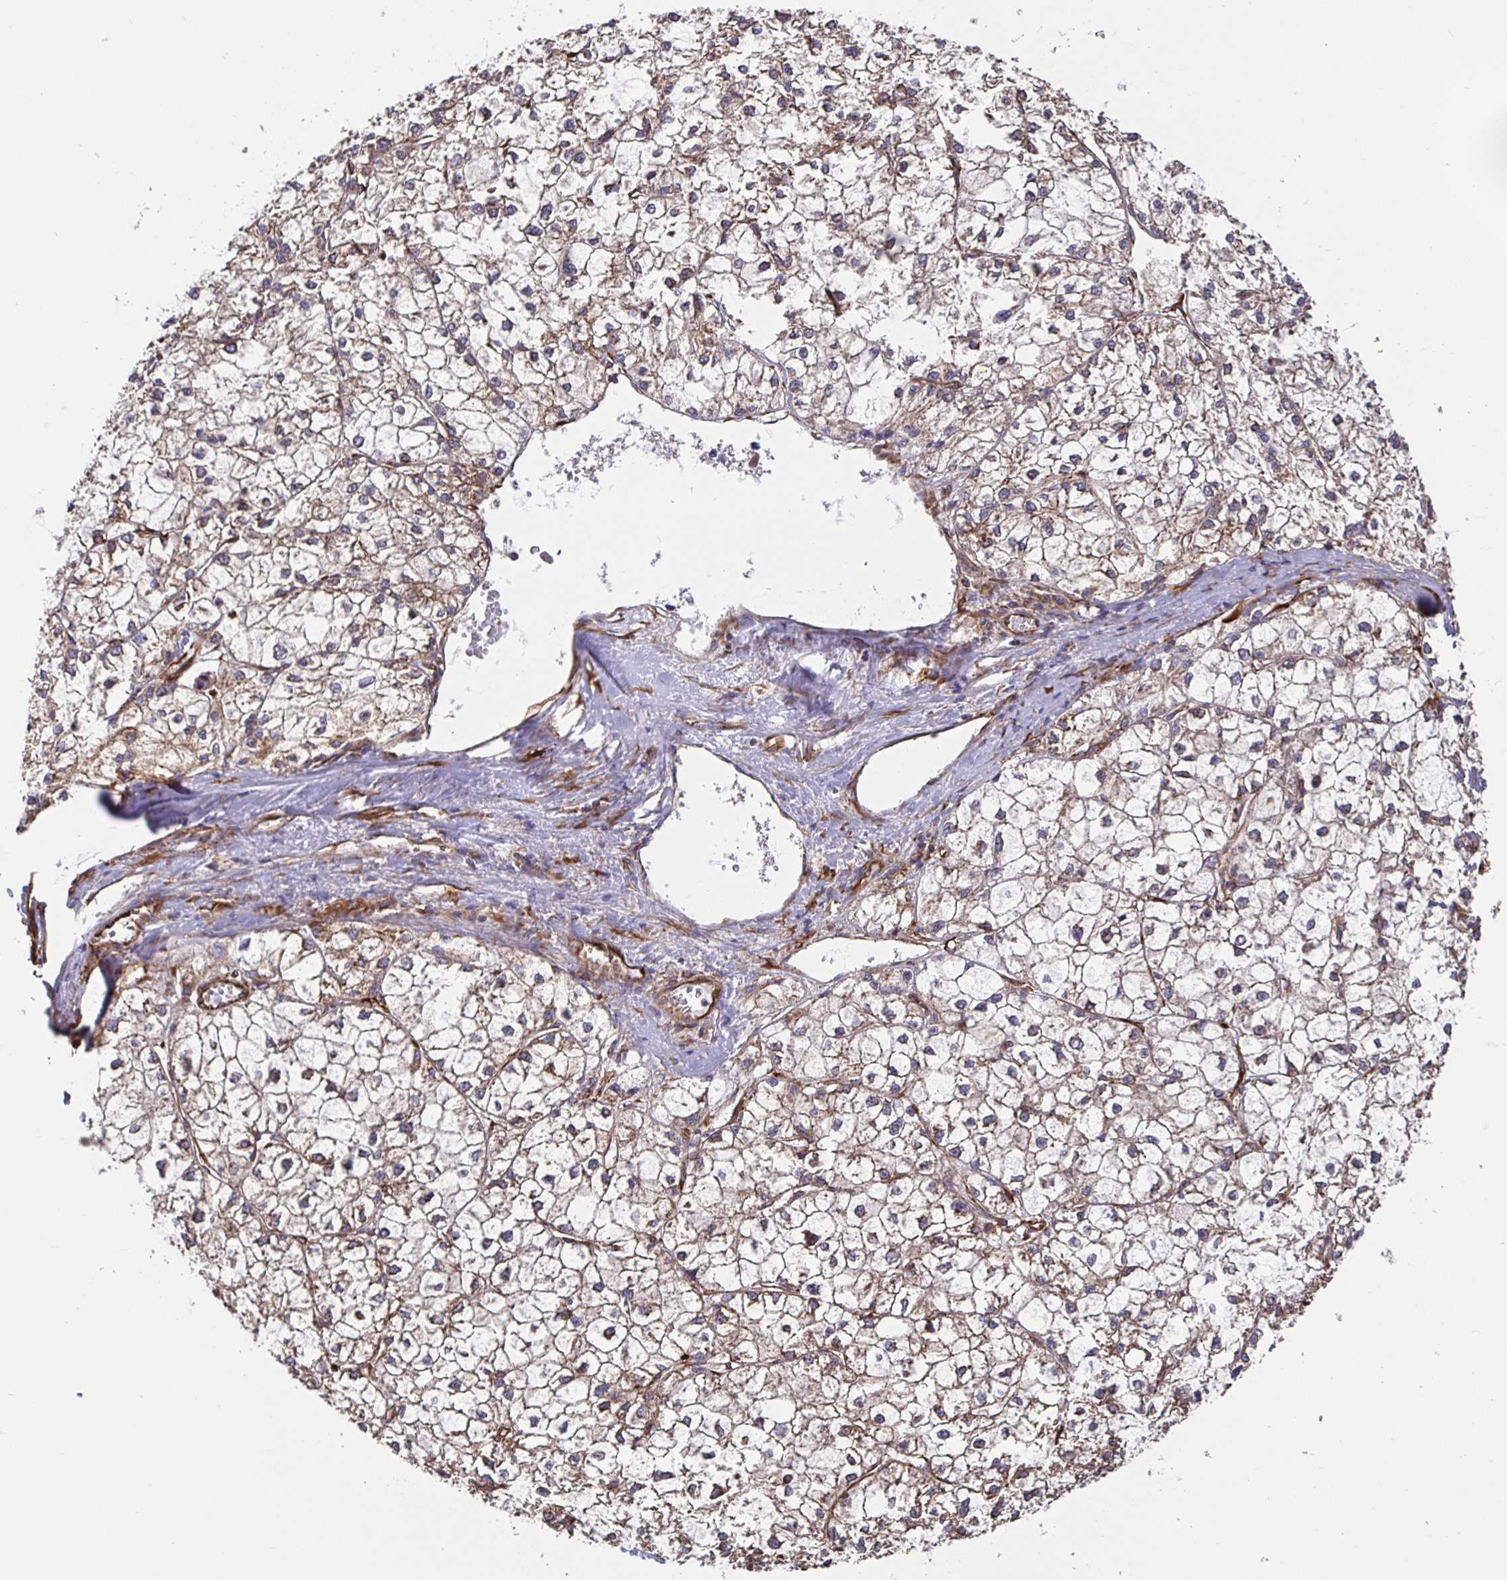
{"staining": {"intensity": "weak", "quantity": "25%-75%", "location": "cytoplasmic/membranous"}, "tissue": "liver cancer", "cell_type": "Tumor cells", "image_type": "cancer", "snomed": [{"axis": "morphology", "description": "Carcinoma, Hepatocellular, NOS"}, {"axis": "topography", "description": "Liver"}], "caption": "DAB (3,3'-diaminobenzidine) immunohistochemical staining of human liver cancer (hepatocellular carcinoma) exhibits weak cytoplasmic/membranous protein staining in about 25%-75% of tumor cells.", "gene": "MAOA", "patient": {"sex": "female", "age": 43}}